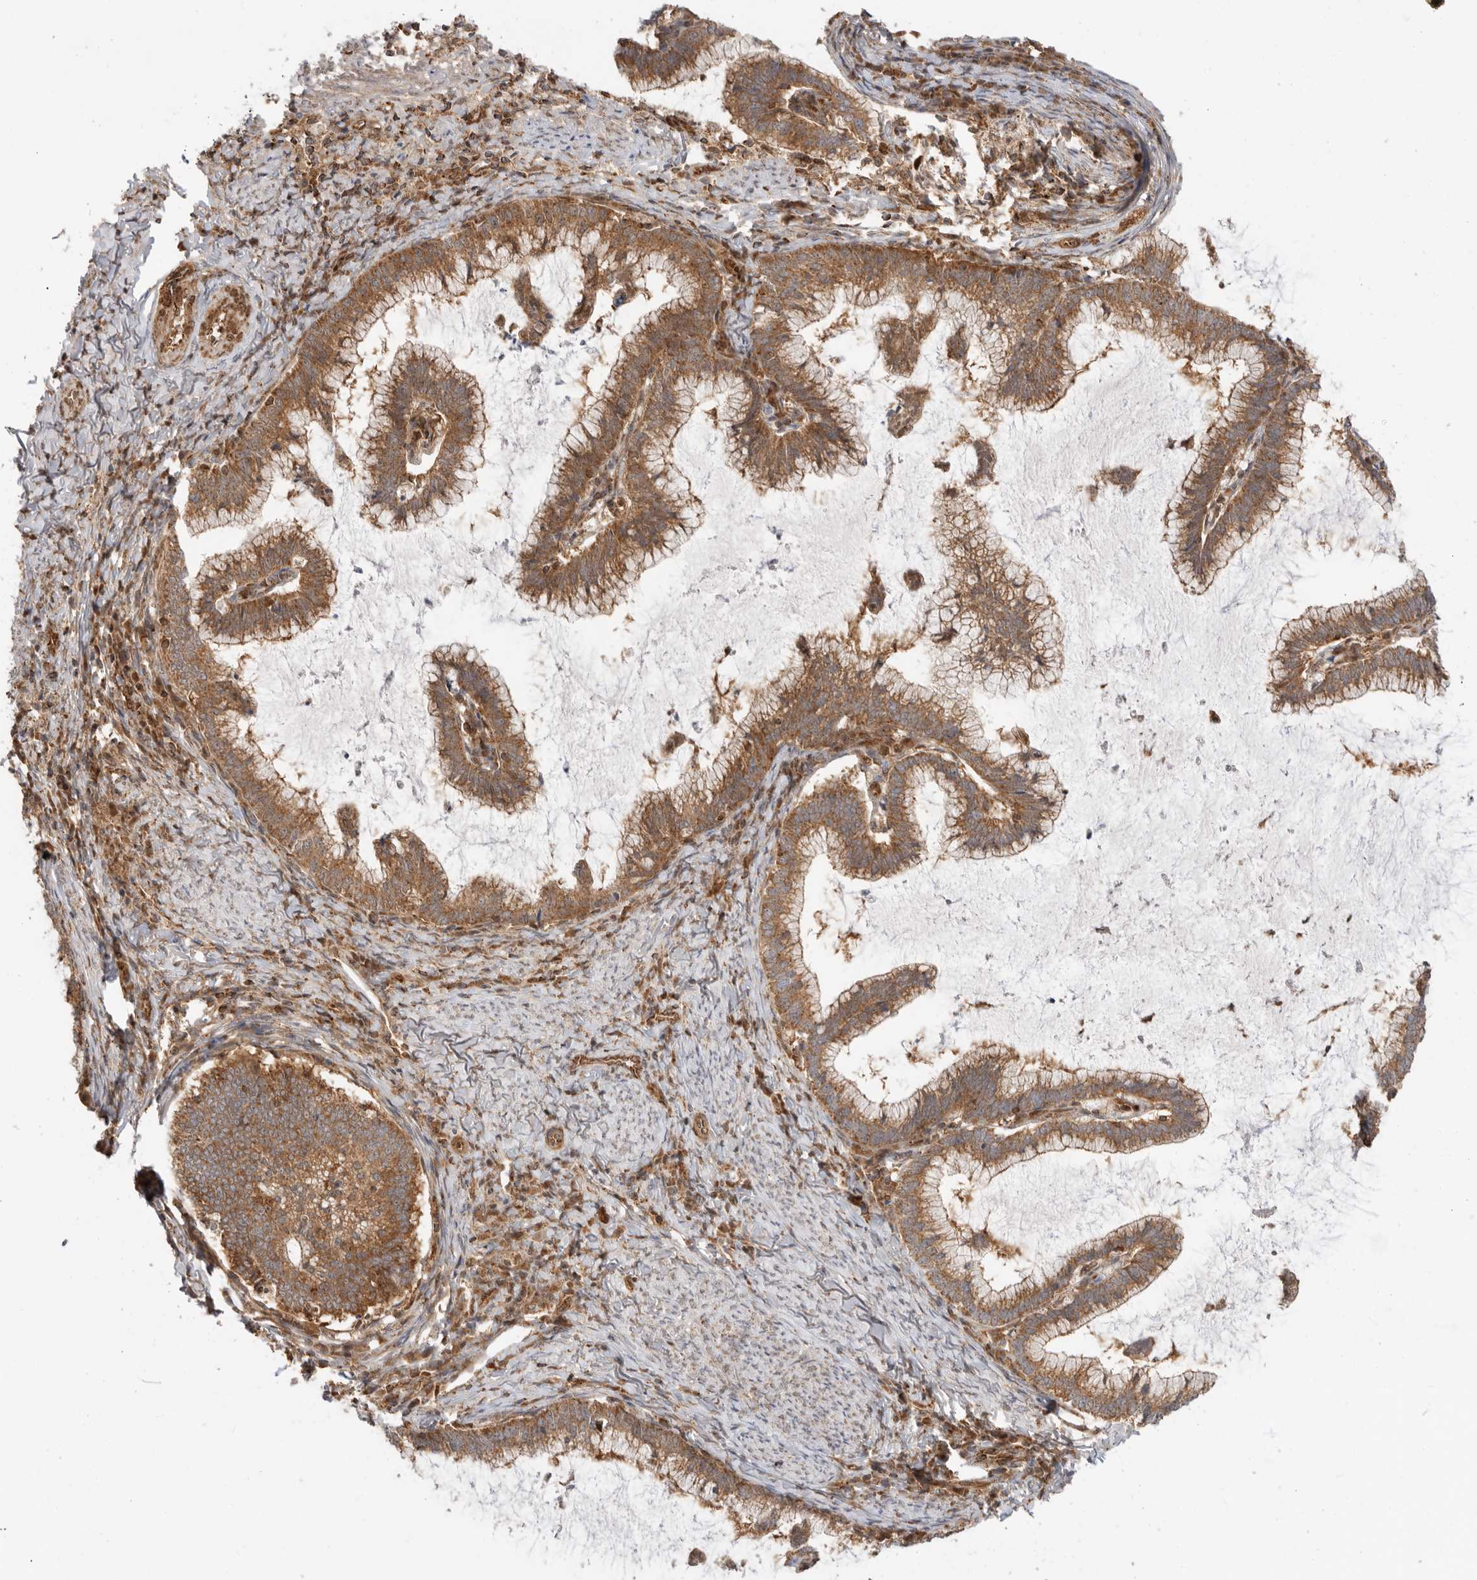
{"staining": {"intensity": "moderate", "quantity": ">75%", "location": "cytoplasmic/membranous"}, "tissue": "cervical cancer", "cell_type": "Tumor cells", "image_type": "cancer", "snomed": [{"axis": "morphology", "description": "Adenocarcinoma, NOS"}, {"axis": "topography", "description": "Cervix"}], "caption": "Cervical cancer (adenocarcinoma) tissue reveals moderate cytoplasmic/membranous staining in about >75% of tumor cells", "gene": "DCAF8", "patient": {"sex": "female", "age": 36}}